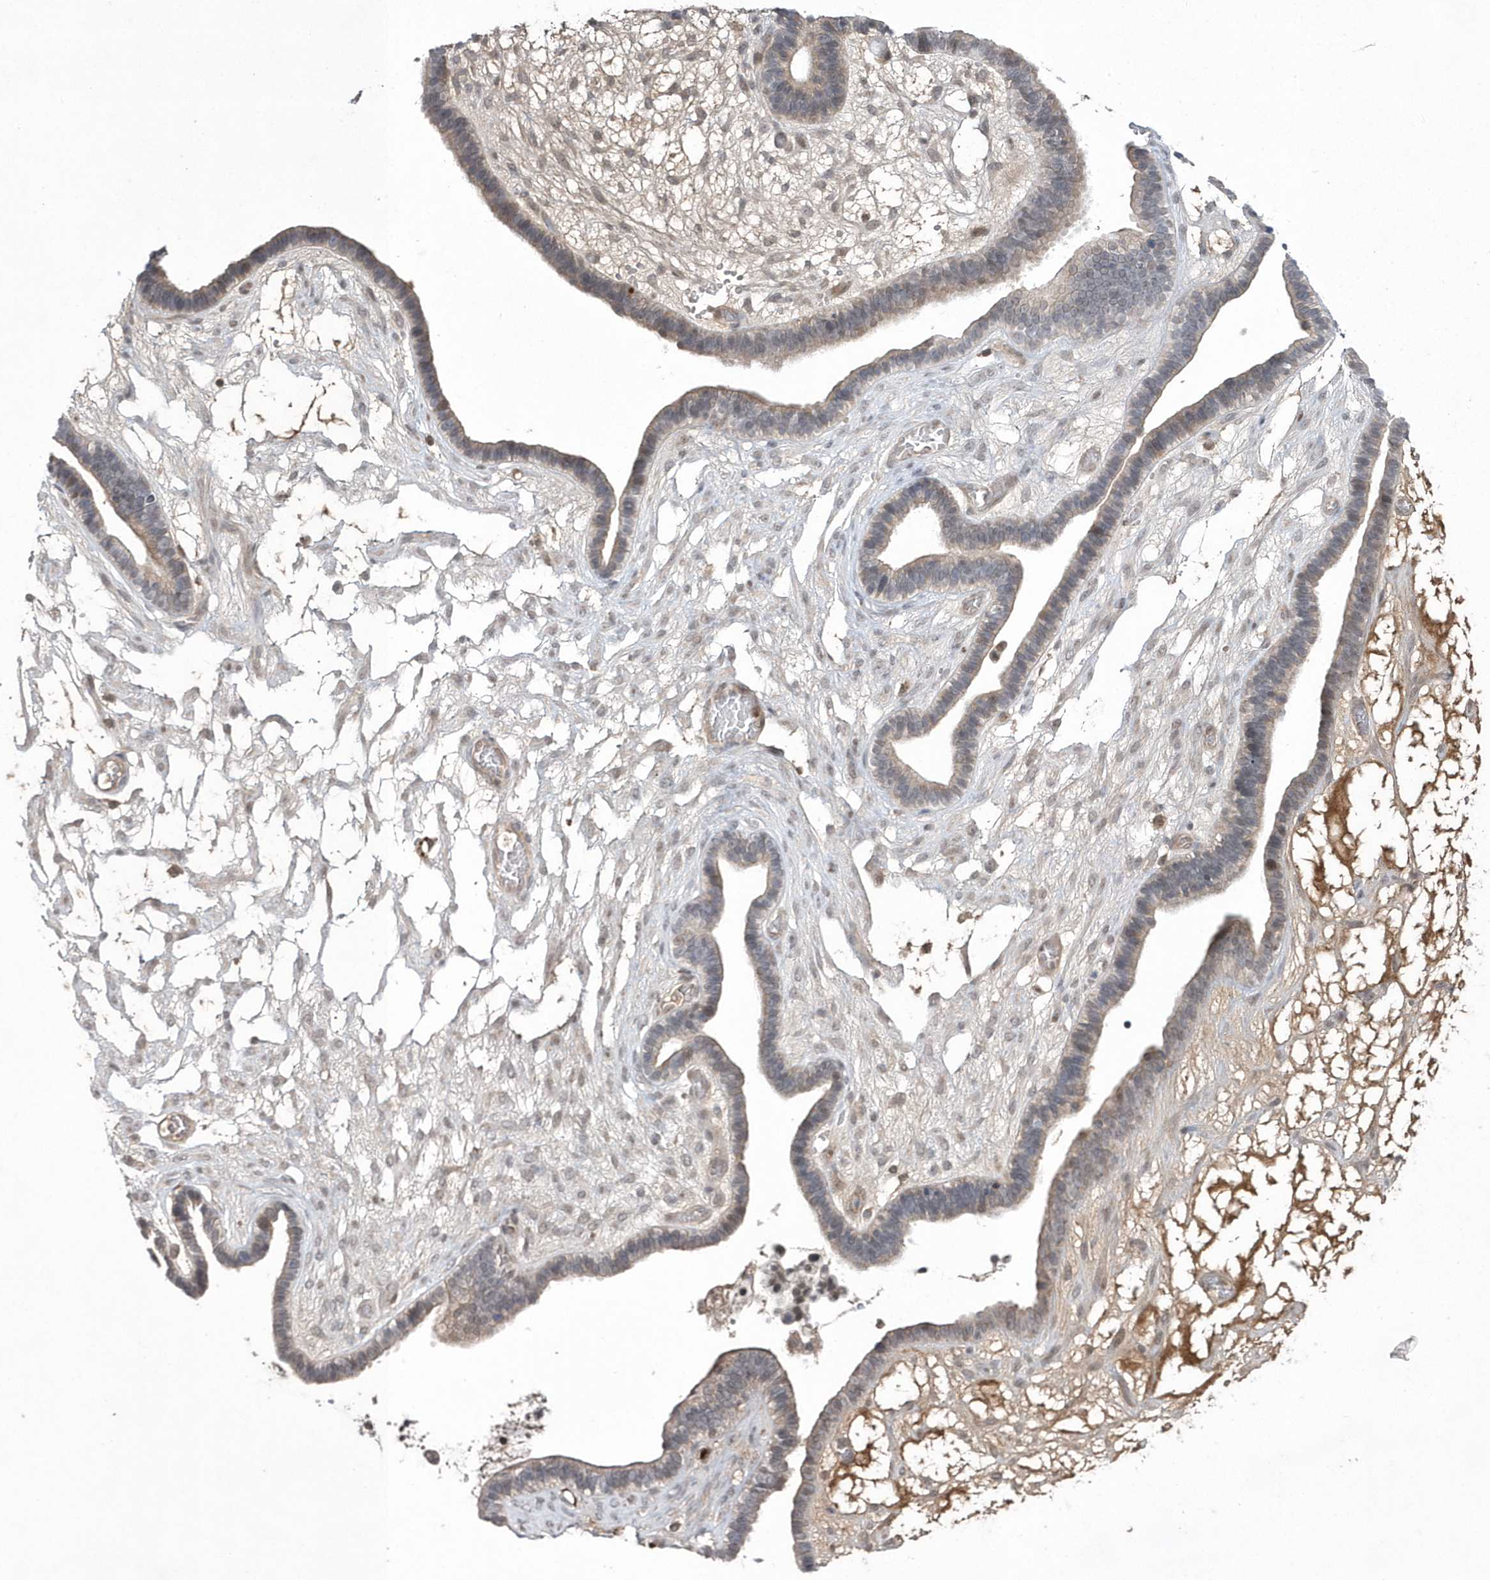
{"staining": {"intensity": "negative", "quantity": "none", "location": "none"}, "tissue": "ovarian cancer", "cell_type": "Tumor cells", "image_type": "cancer", "snomed": [{"axis": "morphology", "description": "Cystadenocarcinoma, serous, NOS"}, {"axis": "topography", "description": "Ovary"}], "caption": "Histopathology image shows no significant protein staining in tumor cells of ovarian cancer.", "gene": "TMEM132B", "patient": {"sex": "female", "age": 56}}